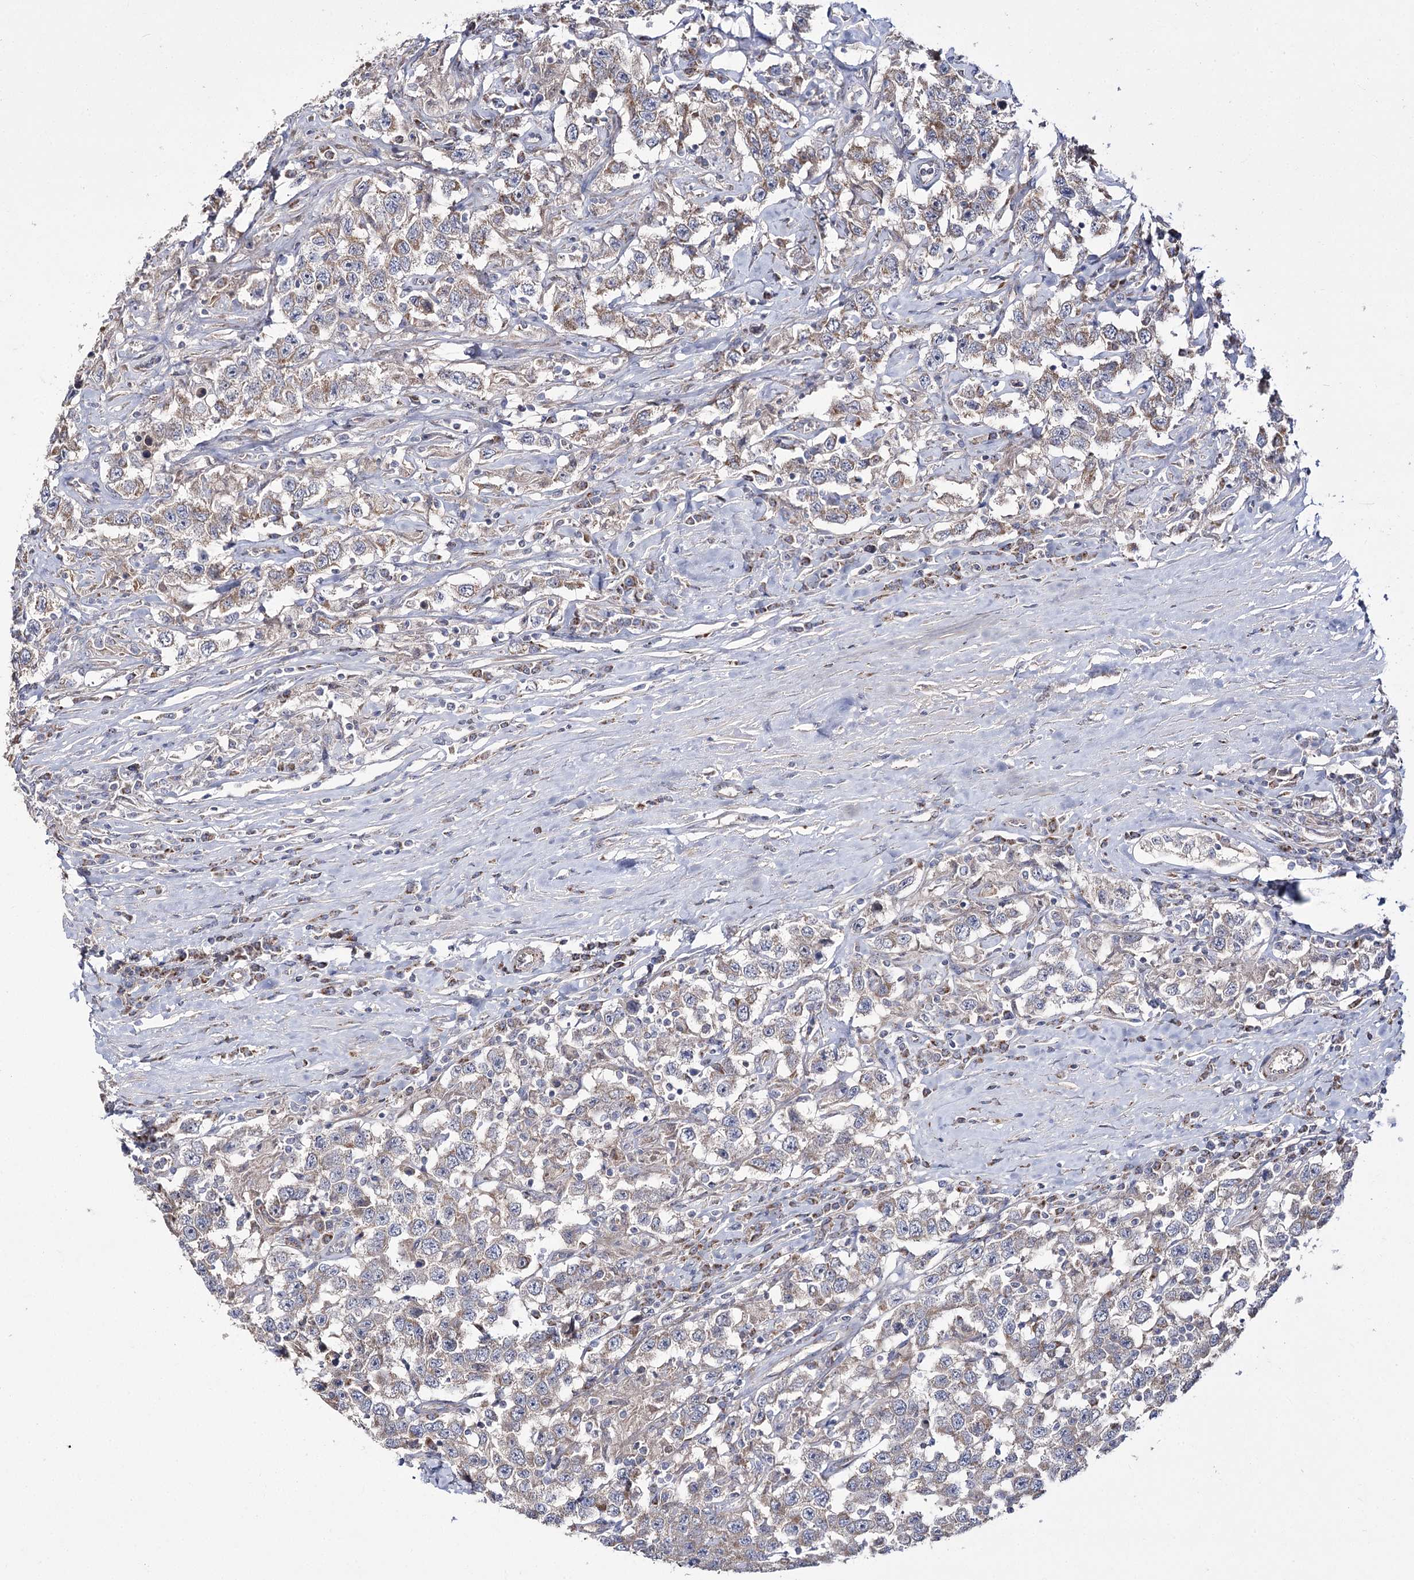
{"staining": {"intensity": "weak", "quantity": ">75%", "location": "cytoplasmic/membranous"}, "tissue": "testis cancer", "cell_type": "Tumor cells", "image_type": "cancer", "snomed": [{"axis": "morphology", "description": "Seminoma, NOS"}, {"axis": "topography", "description": "Testis"}], "caption": "Testis seminoma stained with DAB IHC demonstrates low levels of weak cytoplasmic/membranous expression in approximately >75% of tumor cells.", "gene": "NADK2", "patient": {"sex": "male", "age": 41}}